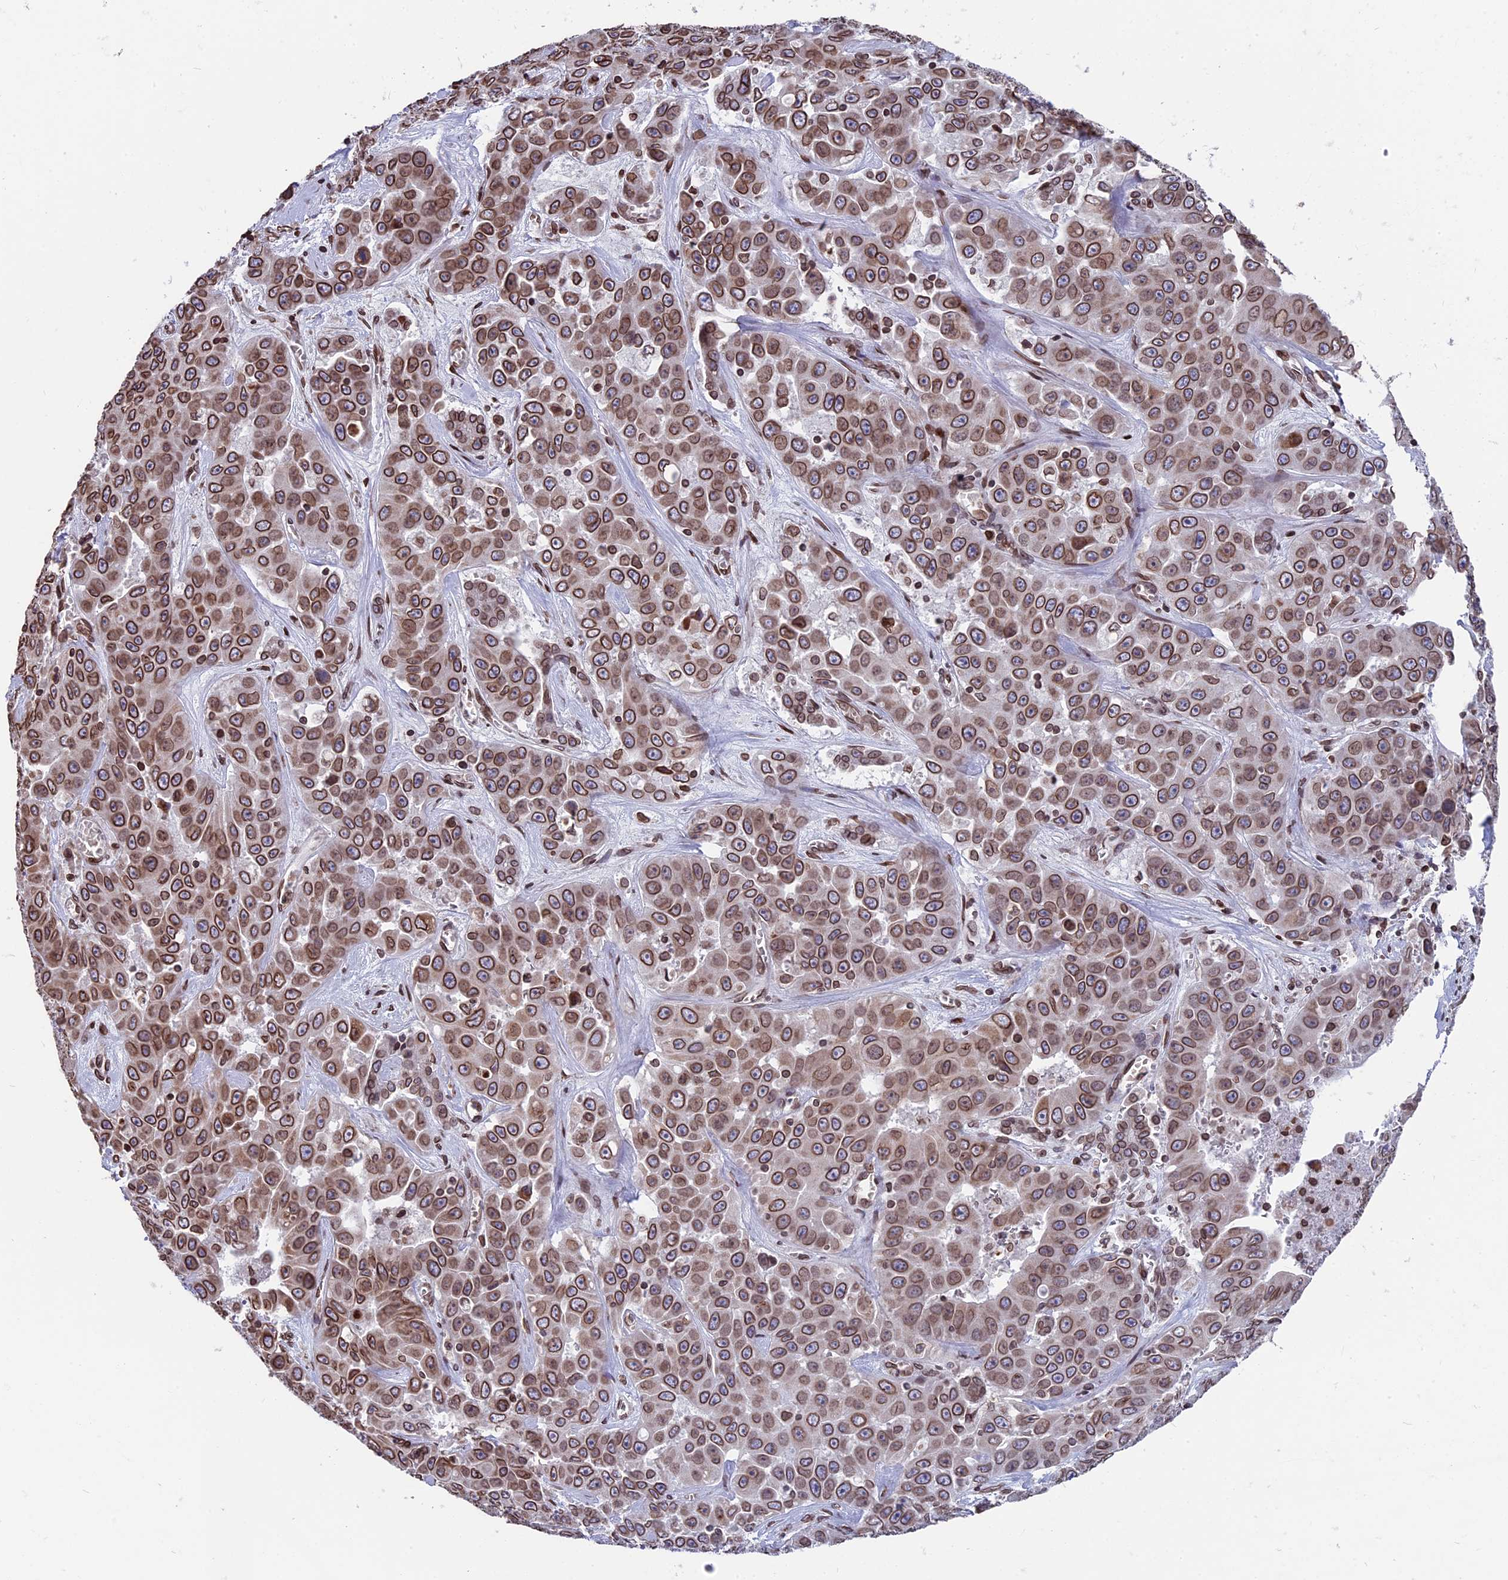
{"staining": {"intensity": "strong", "quantity": ">75%", "location": "cytoplasmic/membranous,nuclear"}, "tissue": "liver cancer", "cell_type": "Tumor cells", "image_type": "cancer", "snomed": [{"axis": "morphology", "description": "Cholangiocarcinoma"}, {"axis": "topography", "description": "Liver"}], "caption": "Protein expression analysis of liver cholangiocarcinoma displays strong cytoplasmic/membranous and nuclear staining in about >75% of tumor cells. (brown staining indicates protein expression, while blue staining denotes nuclei).", "gene": "PTCHD4", "patient": {"sex": "female", "age": 52}}